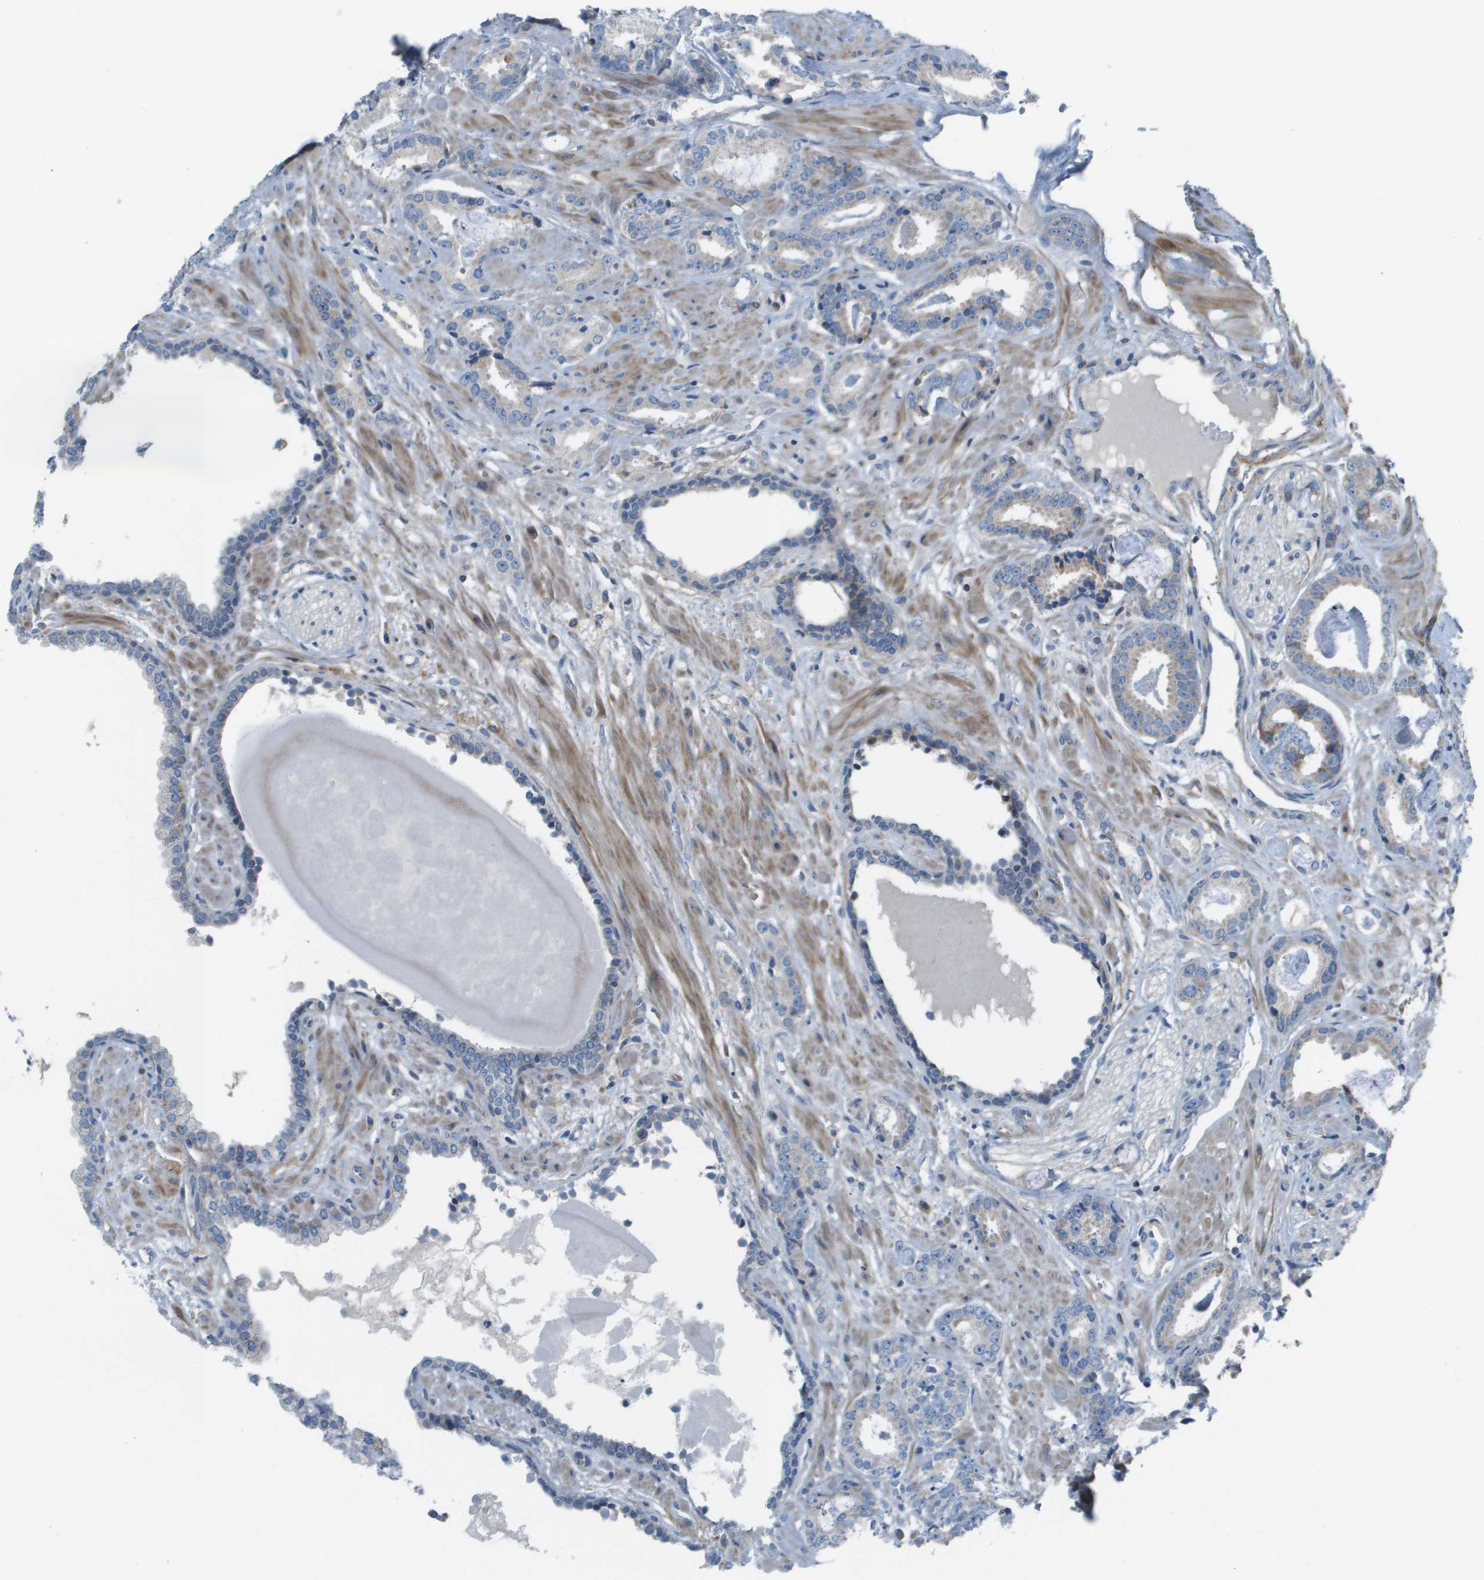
{"staining": {"intensity": "negative", "quantity": "none", "location": "none"}, "tissue": "prostate cancer", "cell_type": "Tumor cells", "image_type": "cancer", "snomed": [{"axis": "morphology", "description": "Adenocarcinoma, Low grade"}, {"axis": "topography", "description": "Prostate"}], "caption": "The image exhibits no staining of tumor cells in prostate low-grade adenocarcinoma.", "gene": "GALNT6", "patient": {"sex": "male", "age": 53}}